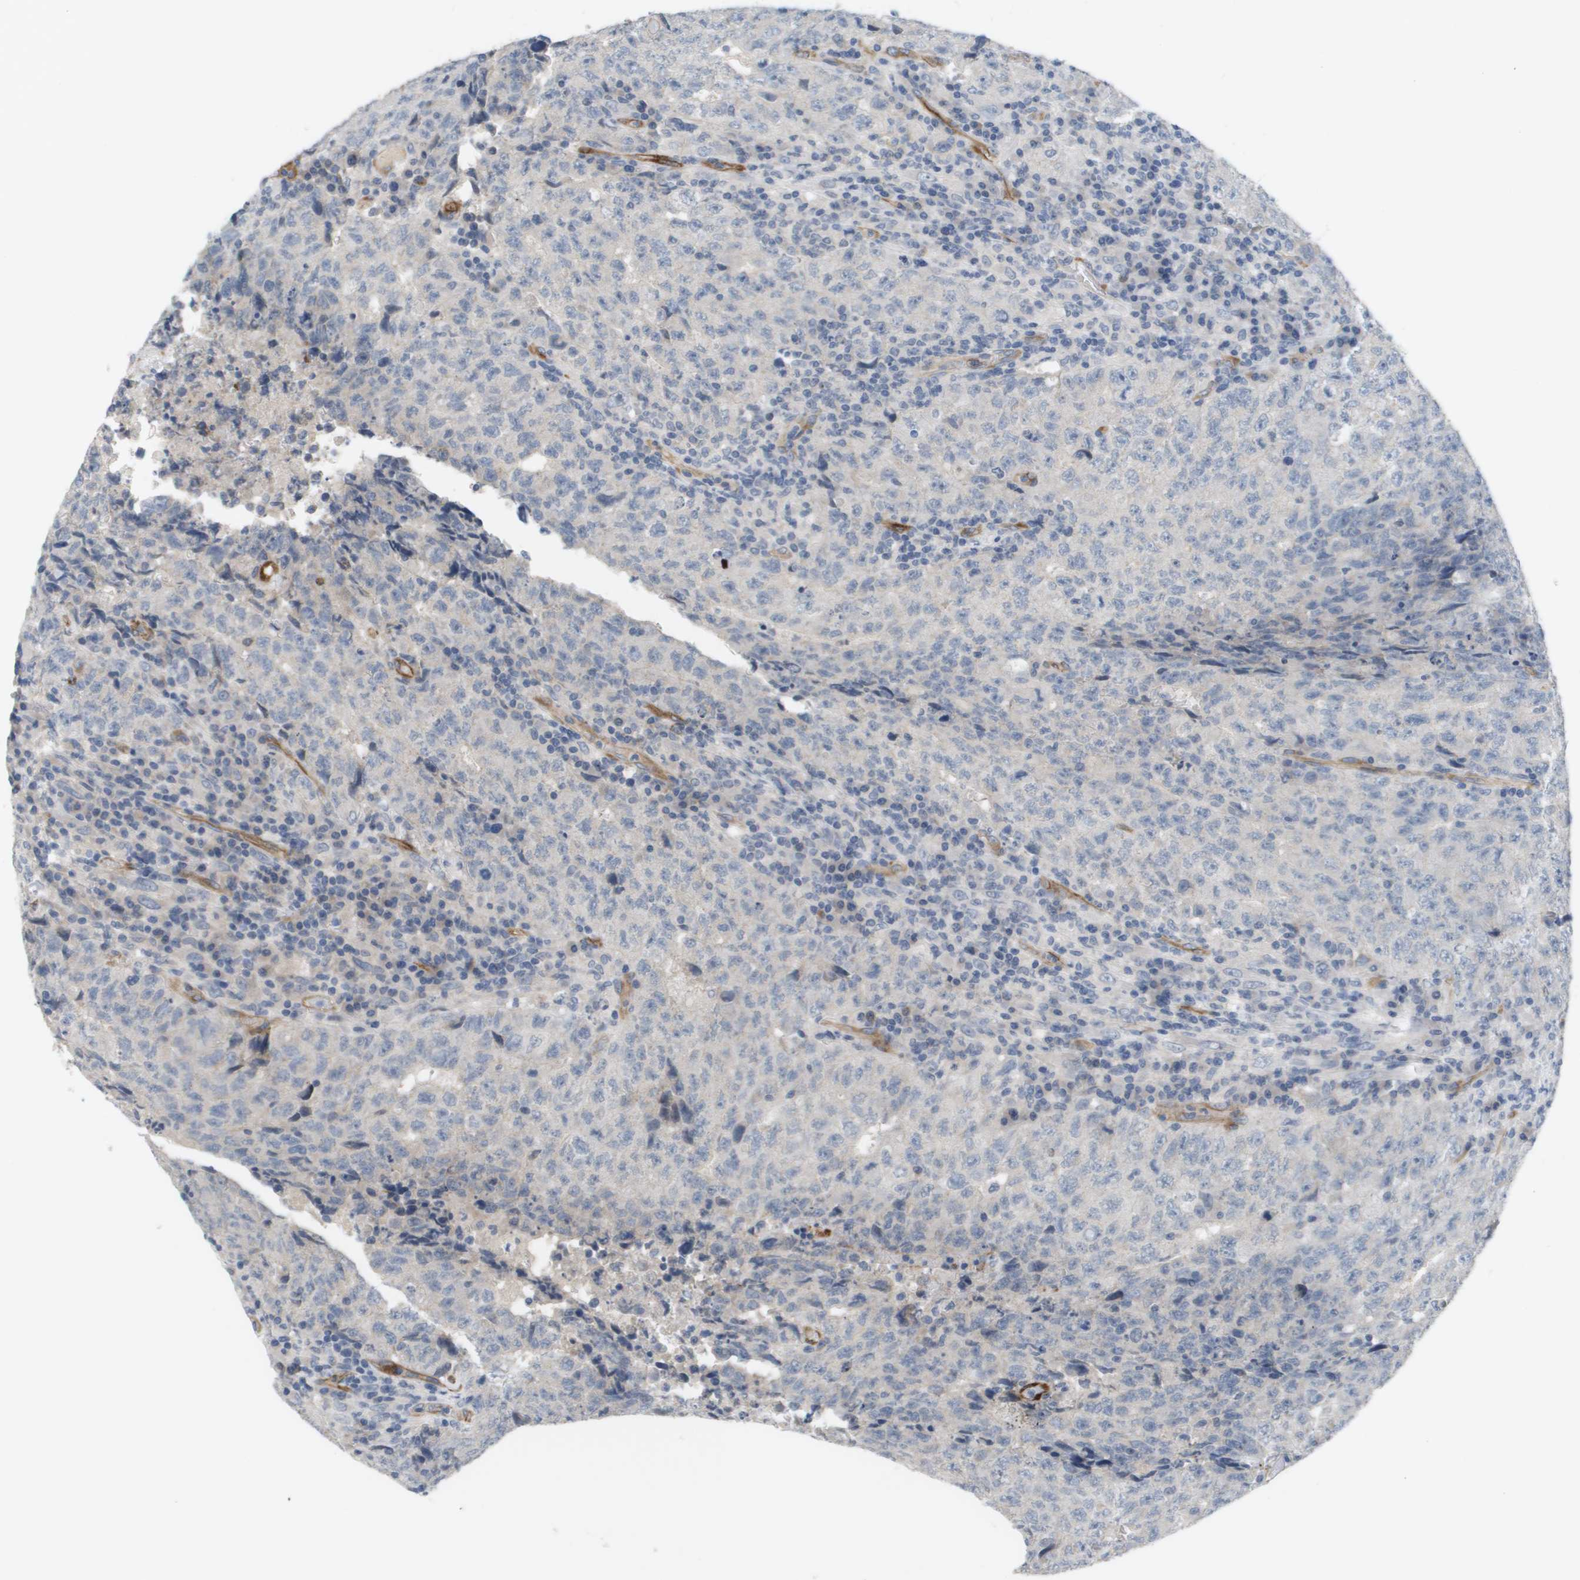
{"staining": {"intensity": "negative", "quantity": "none", "location": "none"}, "tissue": "testis cancer", "cell_type": "Tumor cells", "image_type": "cancer", "snomed": [{"axis": "morphology", "description": "Necrosis, NOS"}, {"axis": "morphology", "description": "Carcinoma, Embryonal, NOS"}, {"axis": "topography", "description": "Testis"}], "caption": "An immunohistochemistry (IHC) image of testis cancer is shown. There is no staining in tumor cells of testis cancer.", "gene": "ANGPT2", "patient": {"sex": "male", "age": 19}}